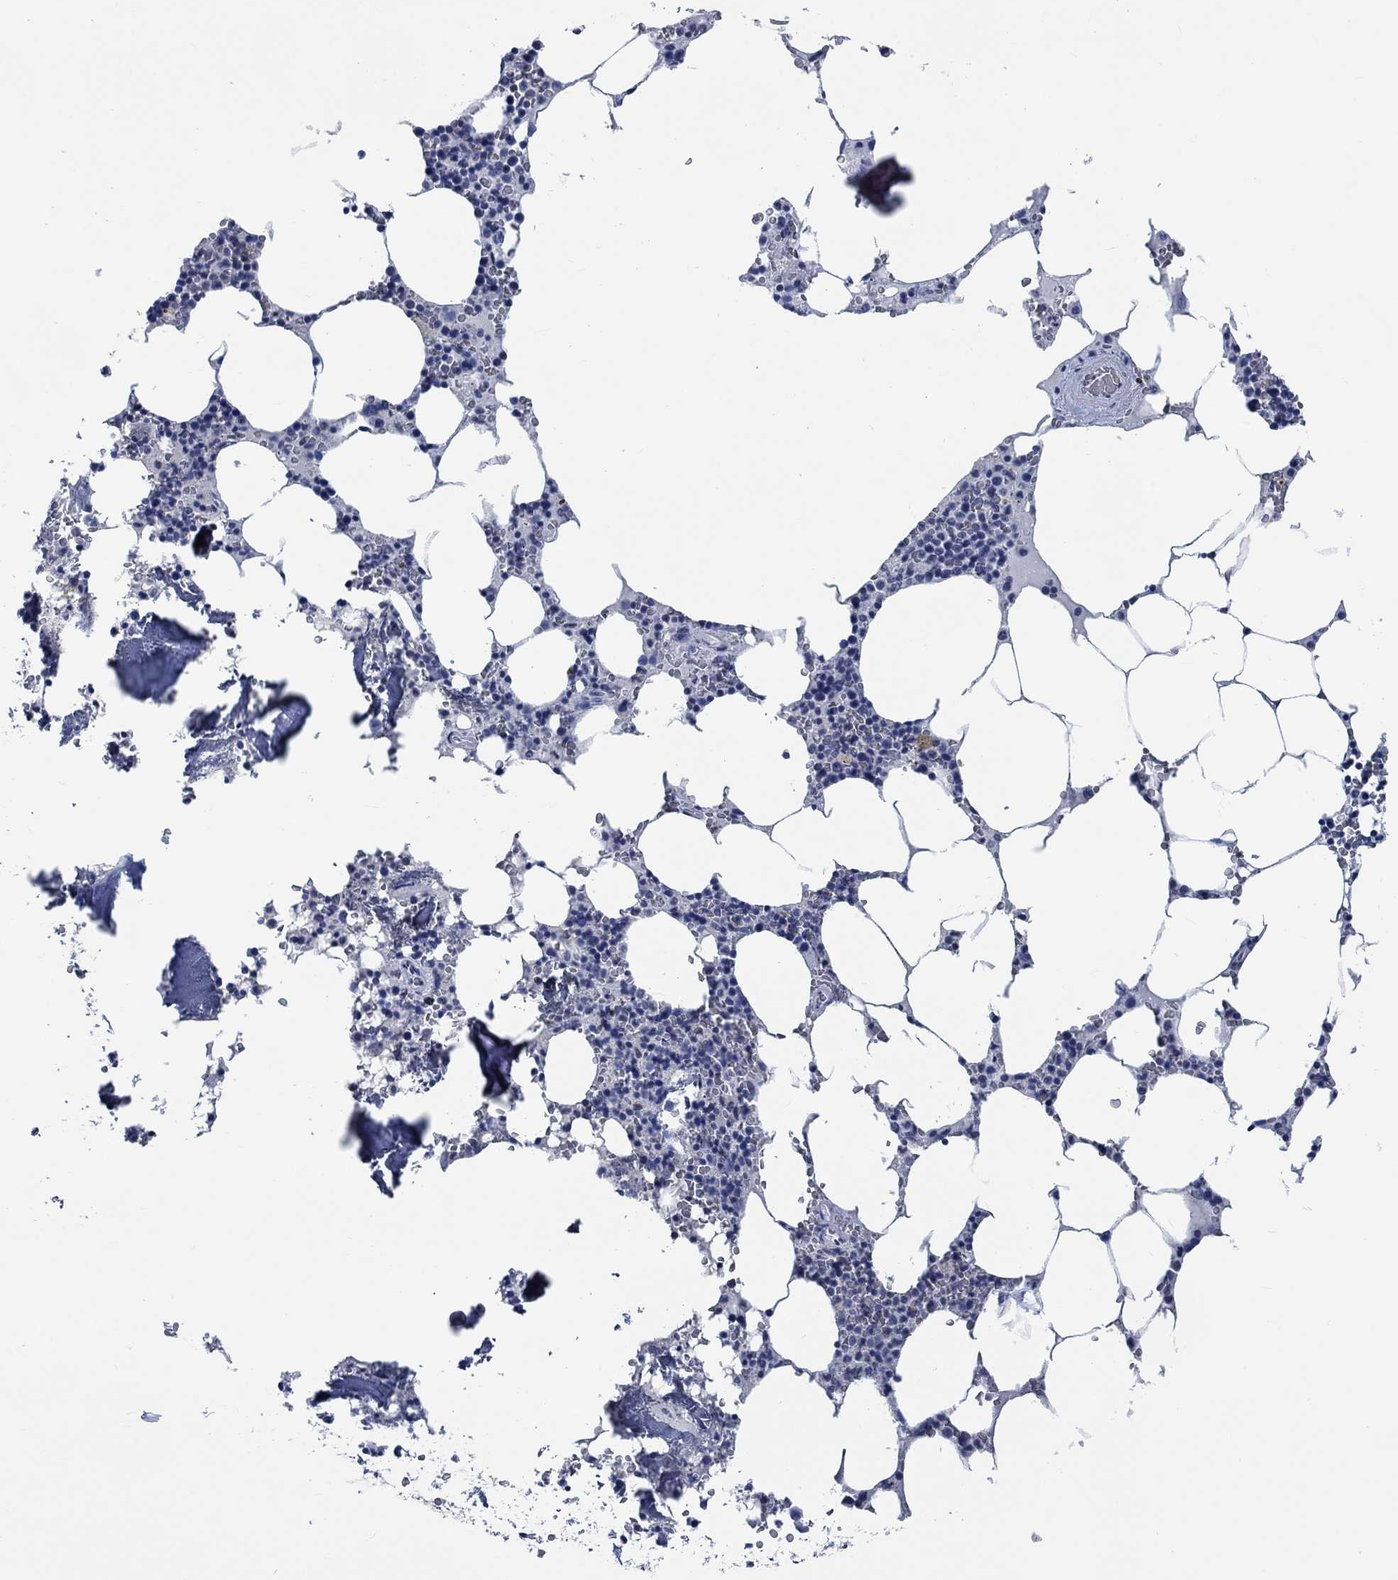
{"staining": {"intensity": "negative", "quantity": "none", "location": "none"}, "tissue": "bone marrow", "cell_type": "Hematopoietic cells", "image_type": "normal", "snomed": [{"axis": "morphology", "description": "Normal tissue, NOS"}, {"axis": "topography", "description": "Bone marrow"}], "caption": "The image reveals no significant expression in hematopoietic cells of bone marrow. The staining was performed using DAB (3,3'-diaminobenzidine) to visualize the protein expression in brown, while the nuclei were stained in blue with hematoxylin (Magnification: 20x).", "gene": "OBSCN", "patient": {"sex": "female", "age": 64}}